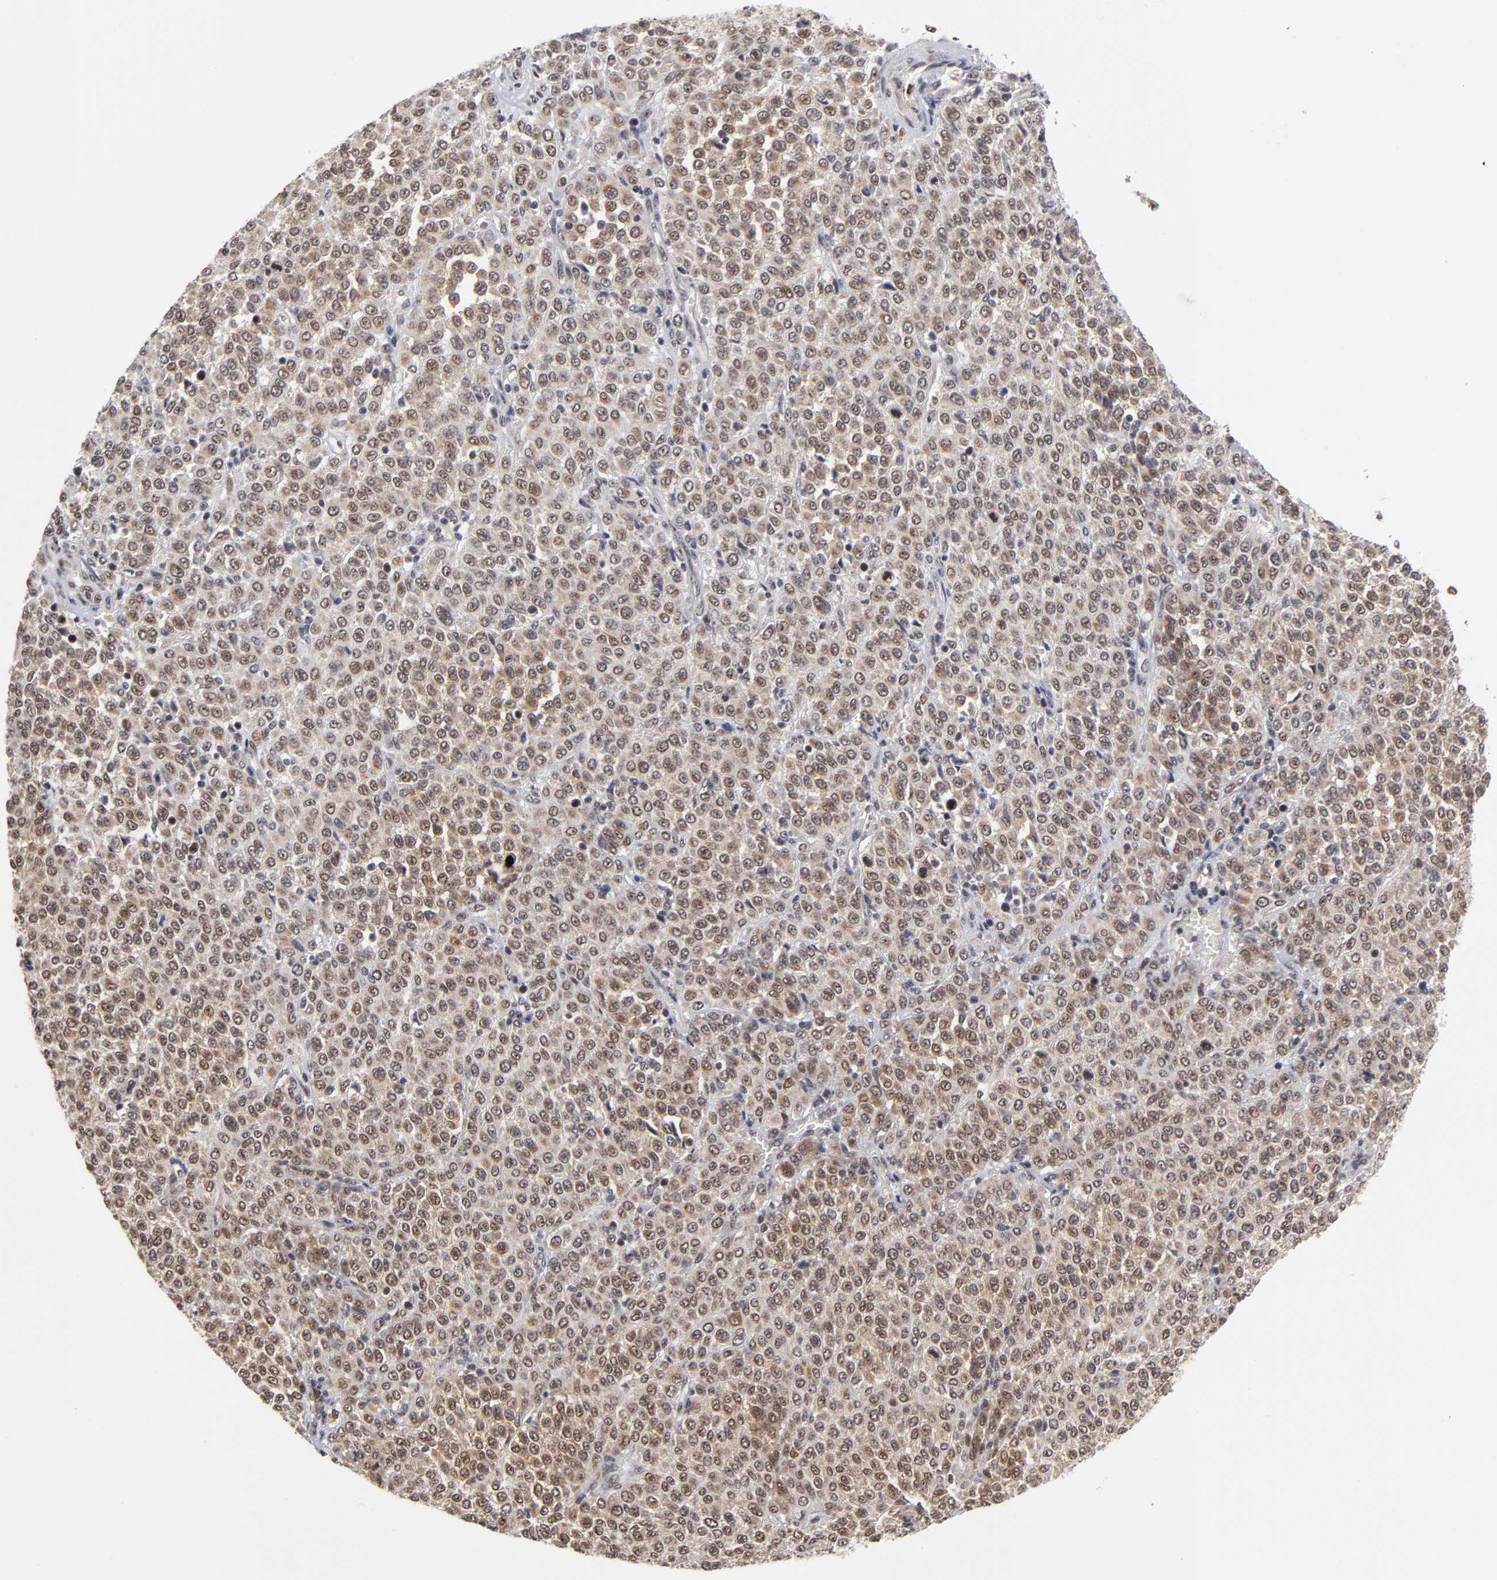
{"staining": {"intensity": "weak", "quantity": ">75%", "location": "cytoplasmic/membranous,nuclear"}, "tissue": "melanoma", "cell_type": "Tumor cells", "image_type": "cancer", "snomed": [{"axis": "morphology", "description": "Malignant melanoma, Metastatic site"}, {"axis": "topography", "description": "Pancreas"}], "caption": "Immunohistochemistry (IHC) (DAB (3,3'-diaminobenzidine)) staining of malignant melanoma (metastatic site) shows weak cytoplasmic/membranous and nuclear protein staining in approximately >75% of tumor cells. The staining was performed using DAB to visualize the protein expression in brown, while the nuclei were stained in blue with hematoxylin (Magnification: 20x).", "gene": "ZNF419", "patient": {"sex": "female", "age": 30}}